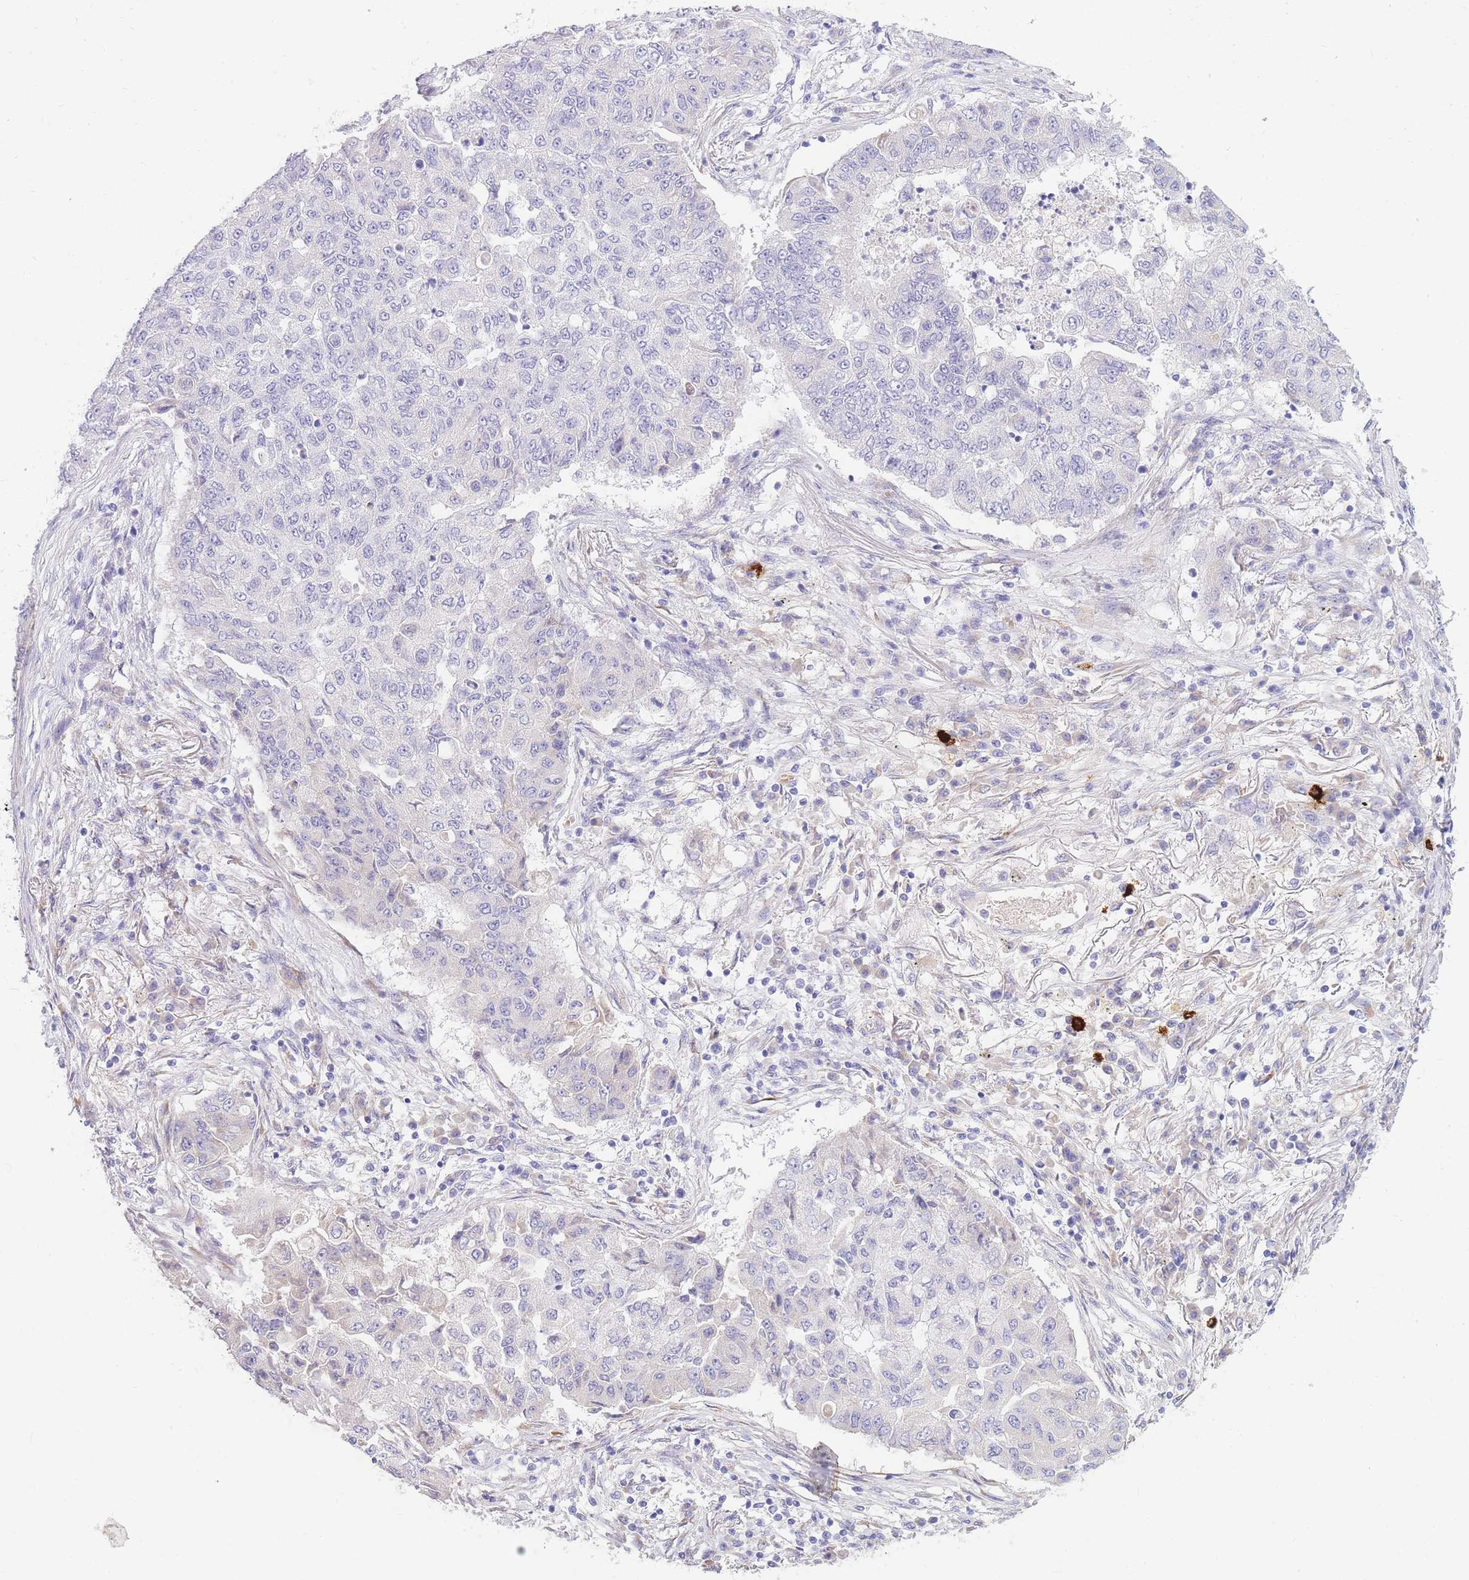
{"staining": {"intensity": "negative", "quantity": "none", "location": "none"}, "tissue": "lung cancer", "cell_type": "Tumor cells", "image_type": "cancer", "snomed": [{"axis": "morphology", "description": "Squamous cell carcinoma, NOS"}, {"axis": "topography", "description": "Lung"}], "caption": "Micrograph shows no significant protein expression in tumor cells of squamous cell carcinoma (lung). (Stains: DAB (3,3'-diaminobenzidine) immunohistochemistry (IHC) with hematoxylin counter stain, Microscopy: brightfield microscopy at high magnification).", "gene": "TPSD1", "patient": {"sex": "male", "age": 74}}